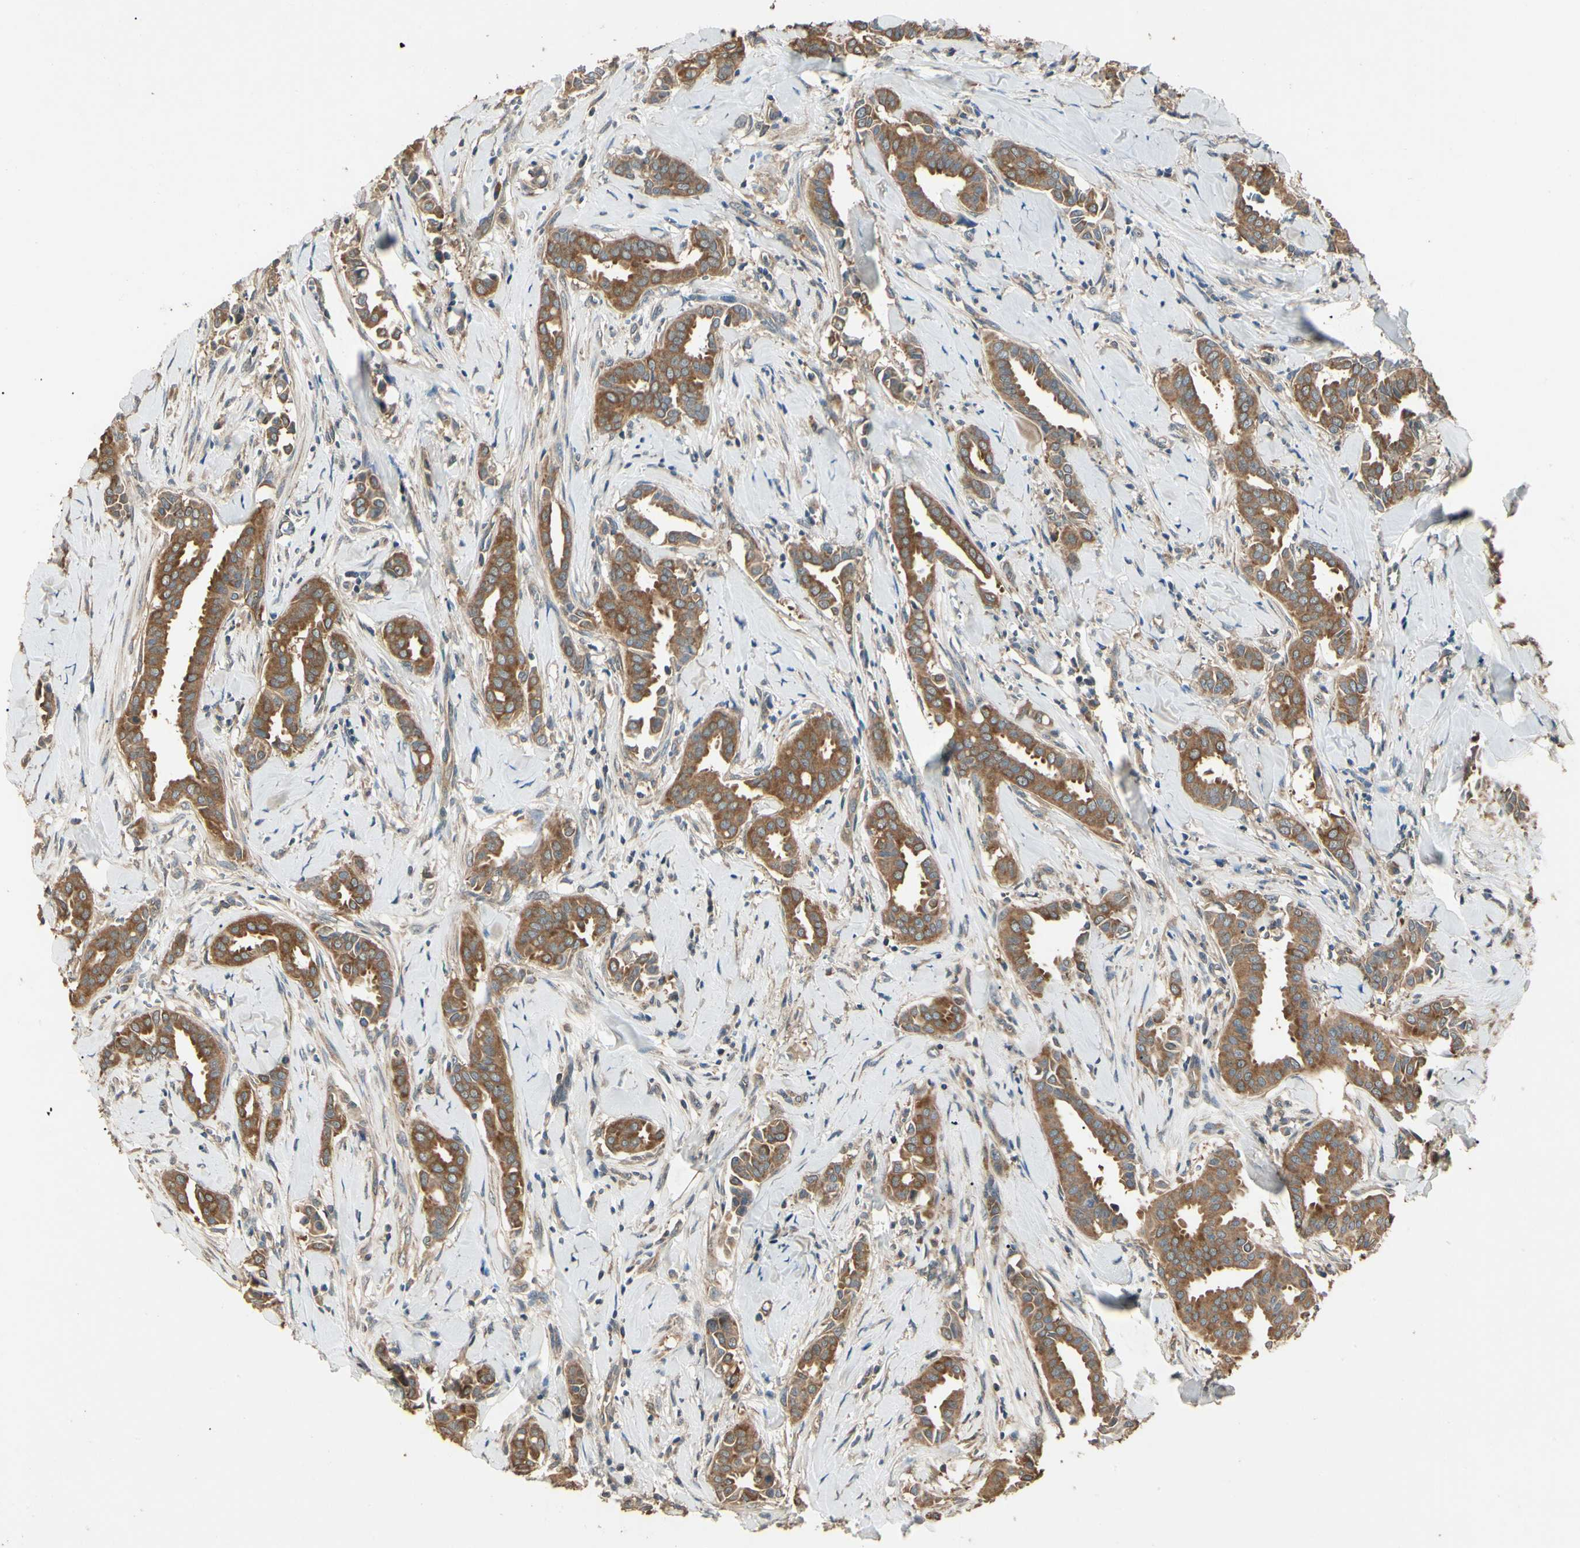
{"staining": {"intensity": "strong", "quantity": ">75%", "location": "cytoplasmic/membranous"}, "tissue": "head and neck cancer", "cell_type": "Tumor cells", "image_type": "cancer", "snomed": [{"axis": "morphology", "description": "Adenocarcinoma, NOS"}, {"axis": "topography", "description": "Salivary gland"}, {"axis": "topography", "description": "Head-Neck"}], "caption": "The immunohistochemical stain highlights strong cytoplasmic/membranous staining in tumor cells of head and neck adenocarcinoma tissue. Immunohistochemistry stains the protein of interest in brown and the nuclei are stained blue.", "gene": "CCT7", "patient": {"sex": "female", "age": 59}}